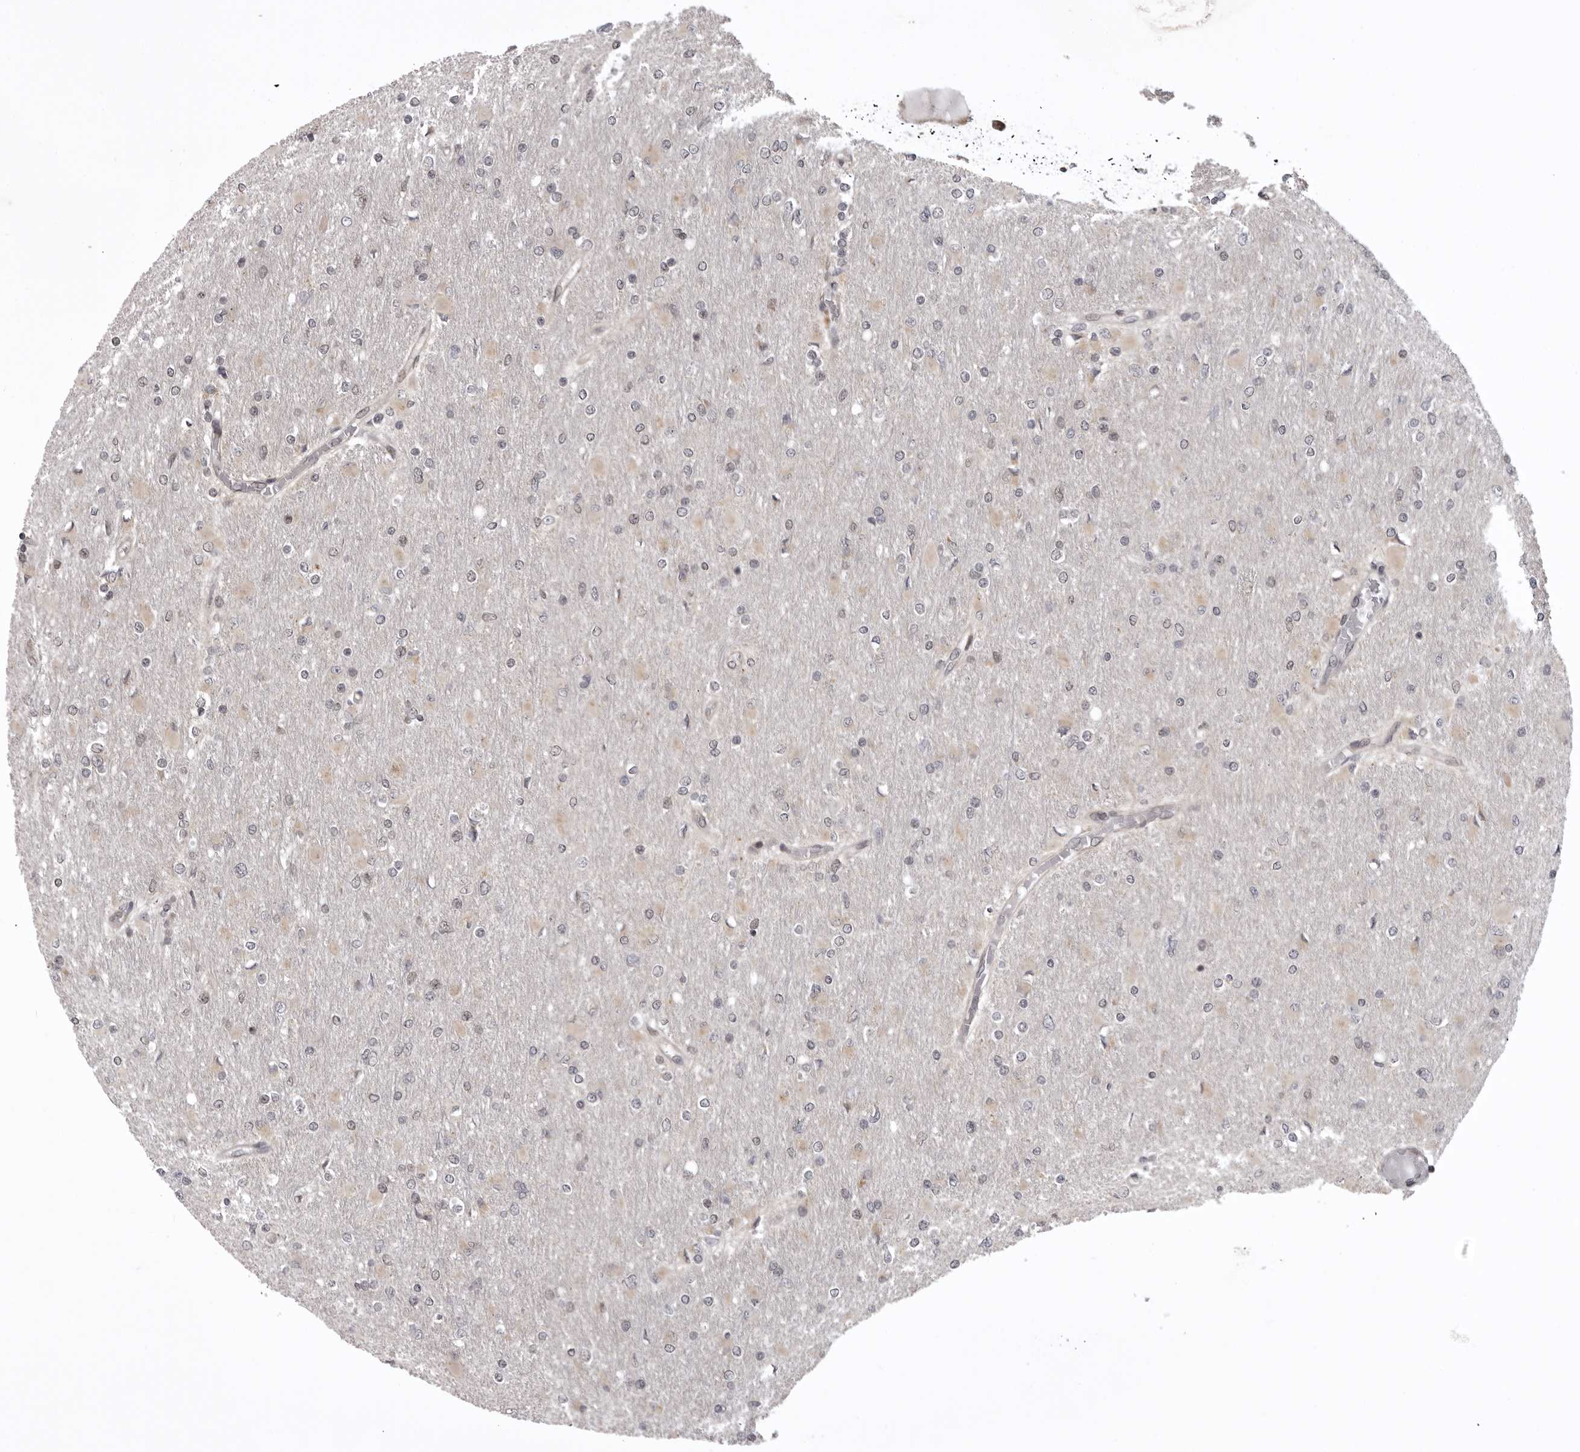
{"staining": {"intensity": "negative", "quantity": "none", "location": "none"}, "tissue": "glioma", "cell_type": "Tumor cells", "image_type": "cancer", "snomed": [{"axis": "morphology", "description": "Glioma, malignant, High grade"}, {"axis": "topography", "description": "Cerebral cortex"}], "caption": "Photomicrograph shows no protein positivity in tumor cells of malignant glioma (high-grade) tissue.", "gene": "C1orf109", "patient": {"sex": "female", "age": 36}}